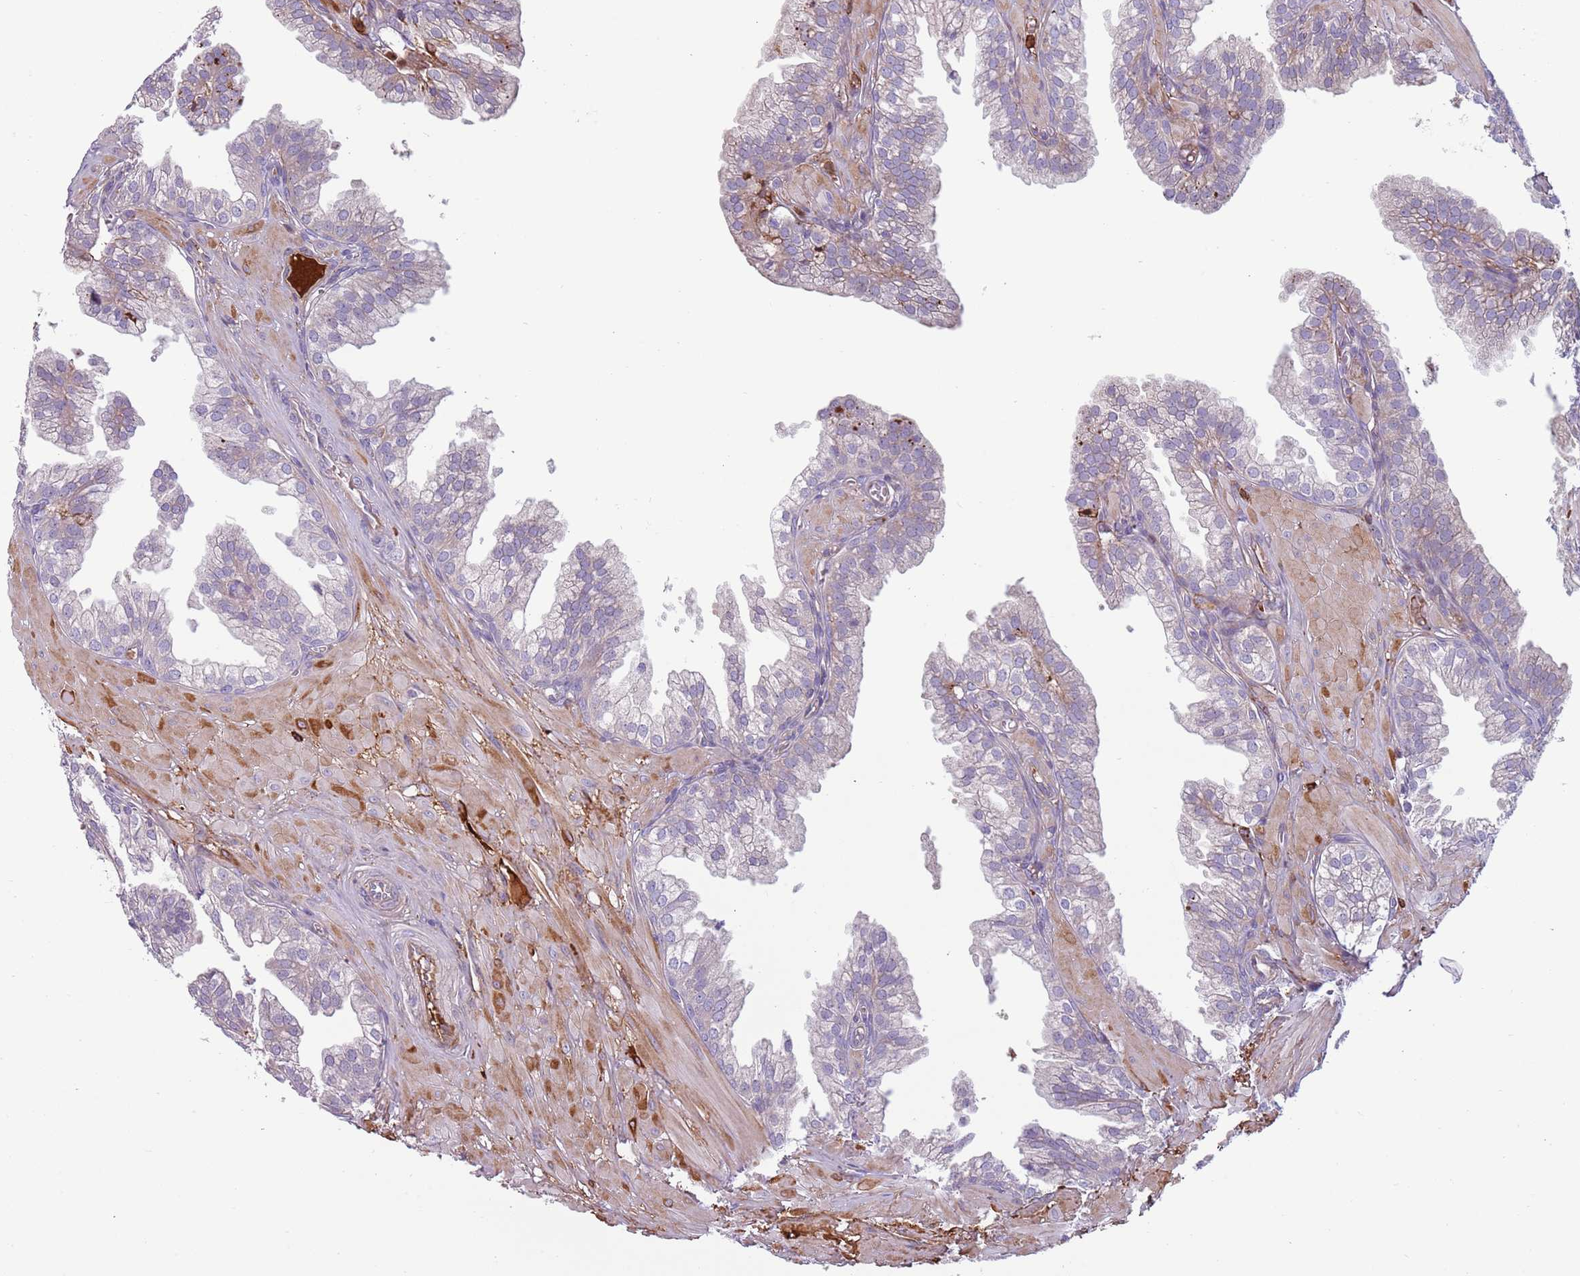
{"staining": {"intensity": "weak", "quantity": "<25%", "location": "cytoplasmic/membranous"}, "tissue": "prostate", "cell_type": "Glandular cells", "image_type": "normal", "snomed": [{"axis": "morphology", "description": "Normal tissue, NOS"}, {"axis": "topography", "description": "Prostate"}, {"axis": "topography", "description": "Peripheral nerve tissue"}], "caption": "Immunohistochemistry image of unremarkable prostate: prostate stained with DAB (3,3'-diaminobenzidine) exhibits no significant protein positivity in glandular cells.", "gene": "NADK", "patient": {"sex": "male", "age": 55}}